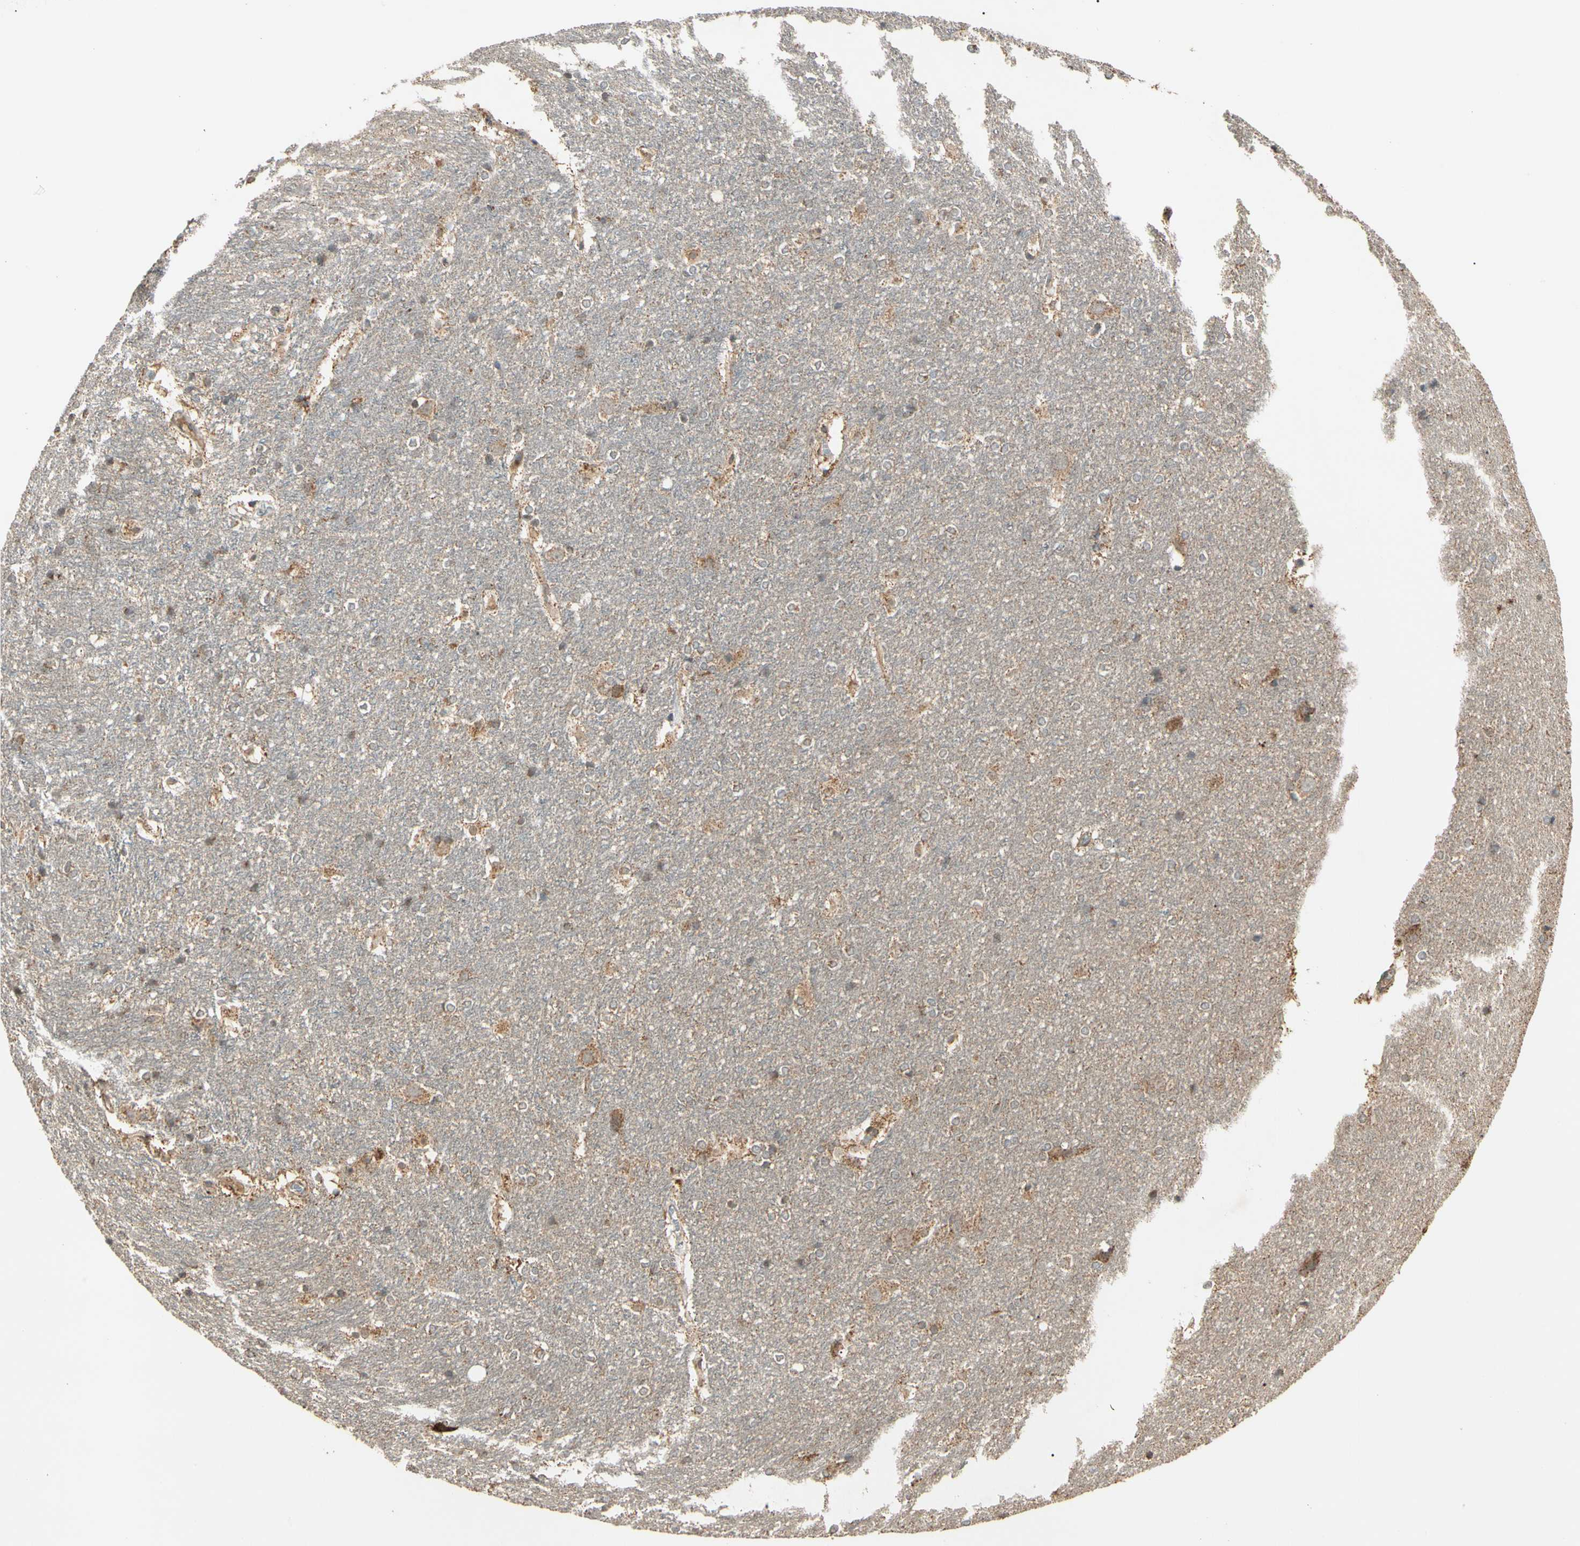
{"staining": {"intensity": "negative", "quantity": "none", "location": "none"}, "tissue": "hippocampus", "cell_type": "Glial cells", "image_type": "normal", "snomed": [{"axis": "morphology", "description": "Normal tissue, NOS"}, {"axis": "topography", "description": "Hippocampus"}], "caption": "Immunohistochemistry (IHC) micrograph of unremarkable hippocampus stained for a protein (brown), which shows no positivity in glial cells.", "gene": "PRDX5", "patient": {"sex": "female", "age": 19}}